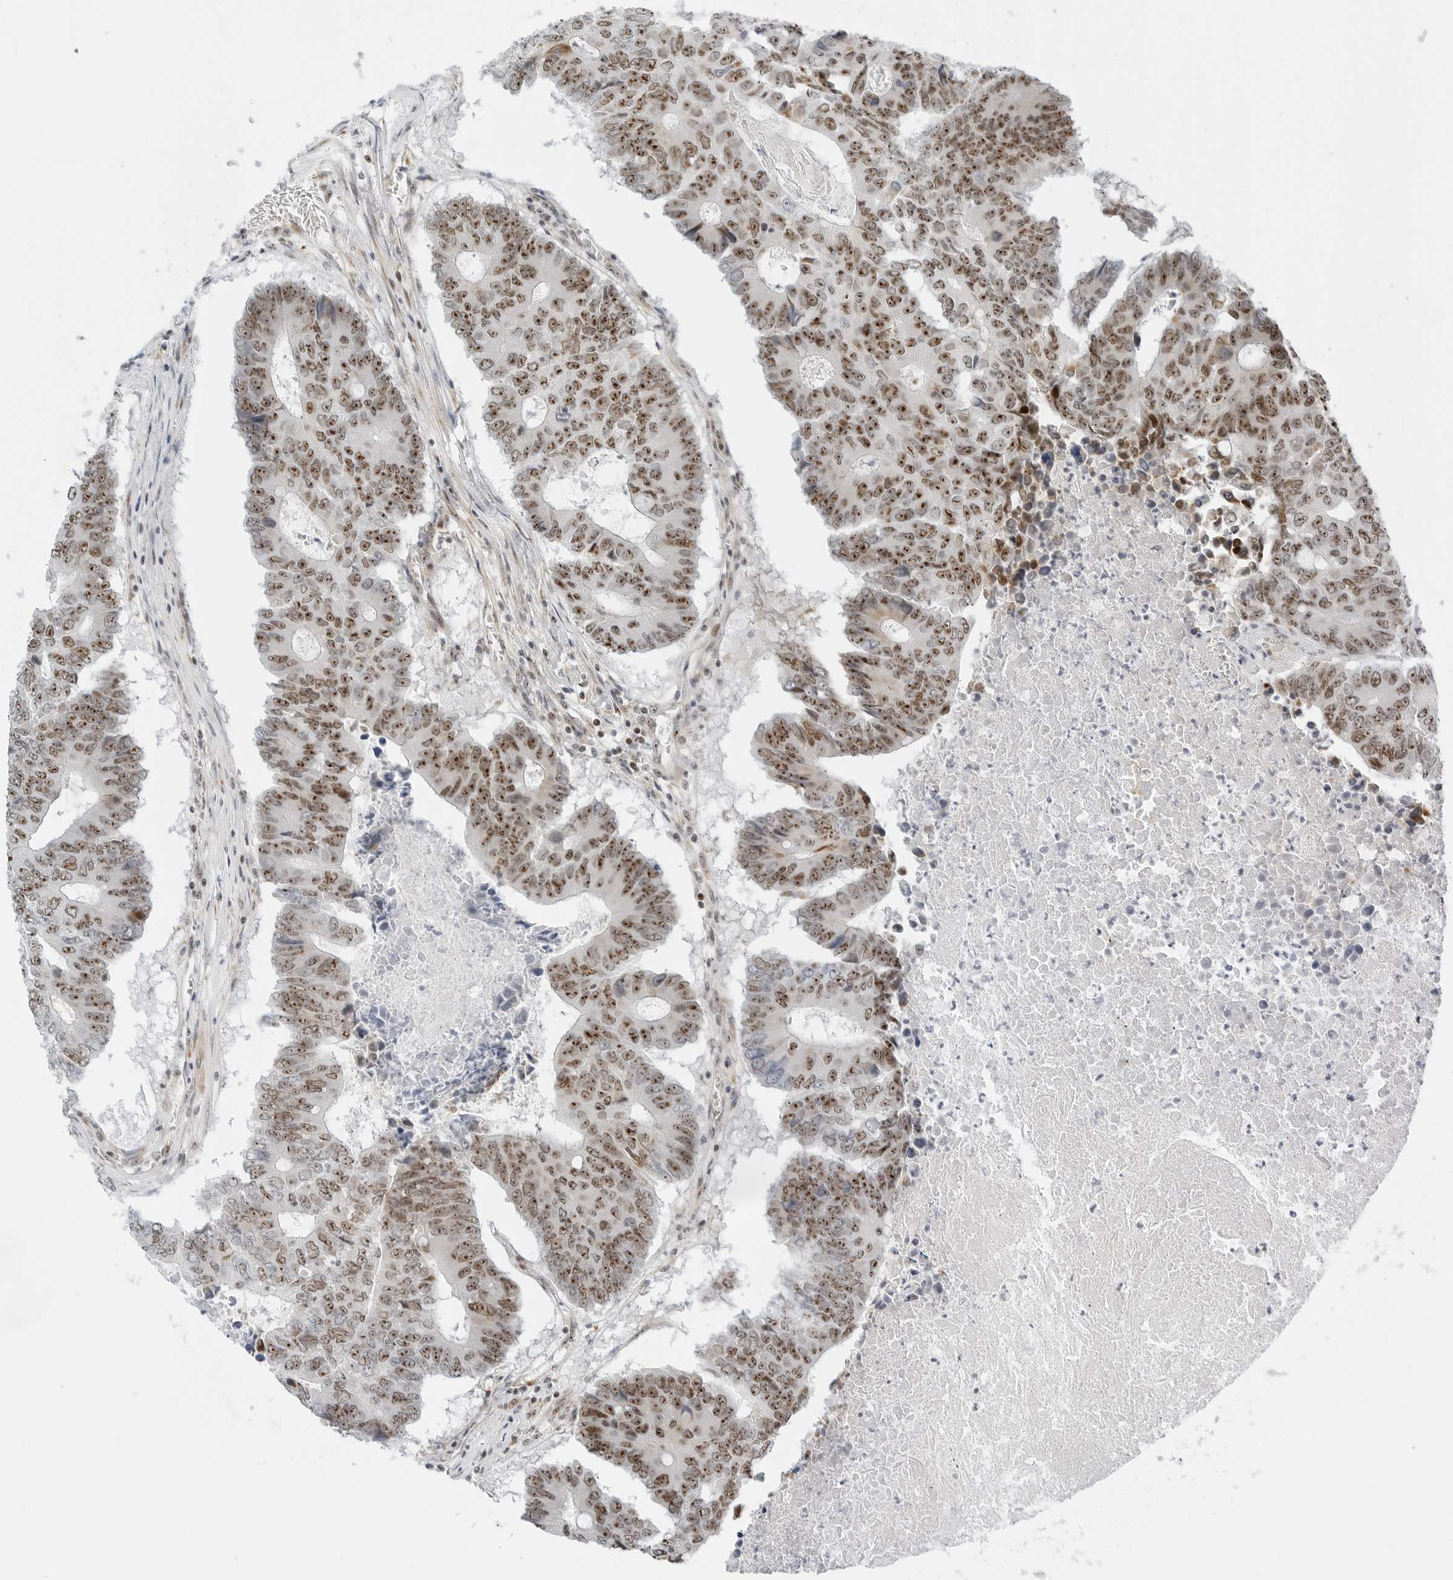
{"staining": {"intensity": "moderate", "quantity": ">75%", "location": "nuclear"}, "tissue": "colorectal cancer", "cell_type": "Tumor cells", "image_type": "cancer", "snomed": [{"axis": "morphology", "description": "Adenocarcinoma, NOS"}, {"axis": "topography", "description": "Colon"}], "caption": "This micrograph shows IHC staining of colorectal cancer, with medium moderate nuclear staining in about >75% of tumor cells.", "gene": "RIMKLA", "patient": {"sex": "male", "age": 87}}